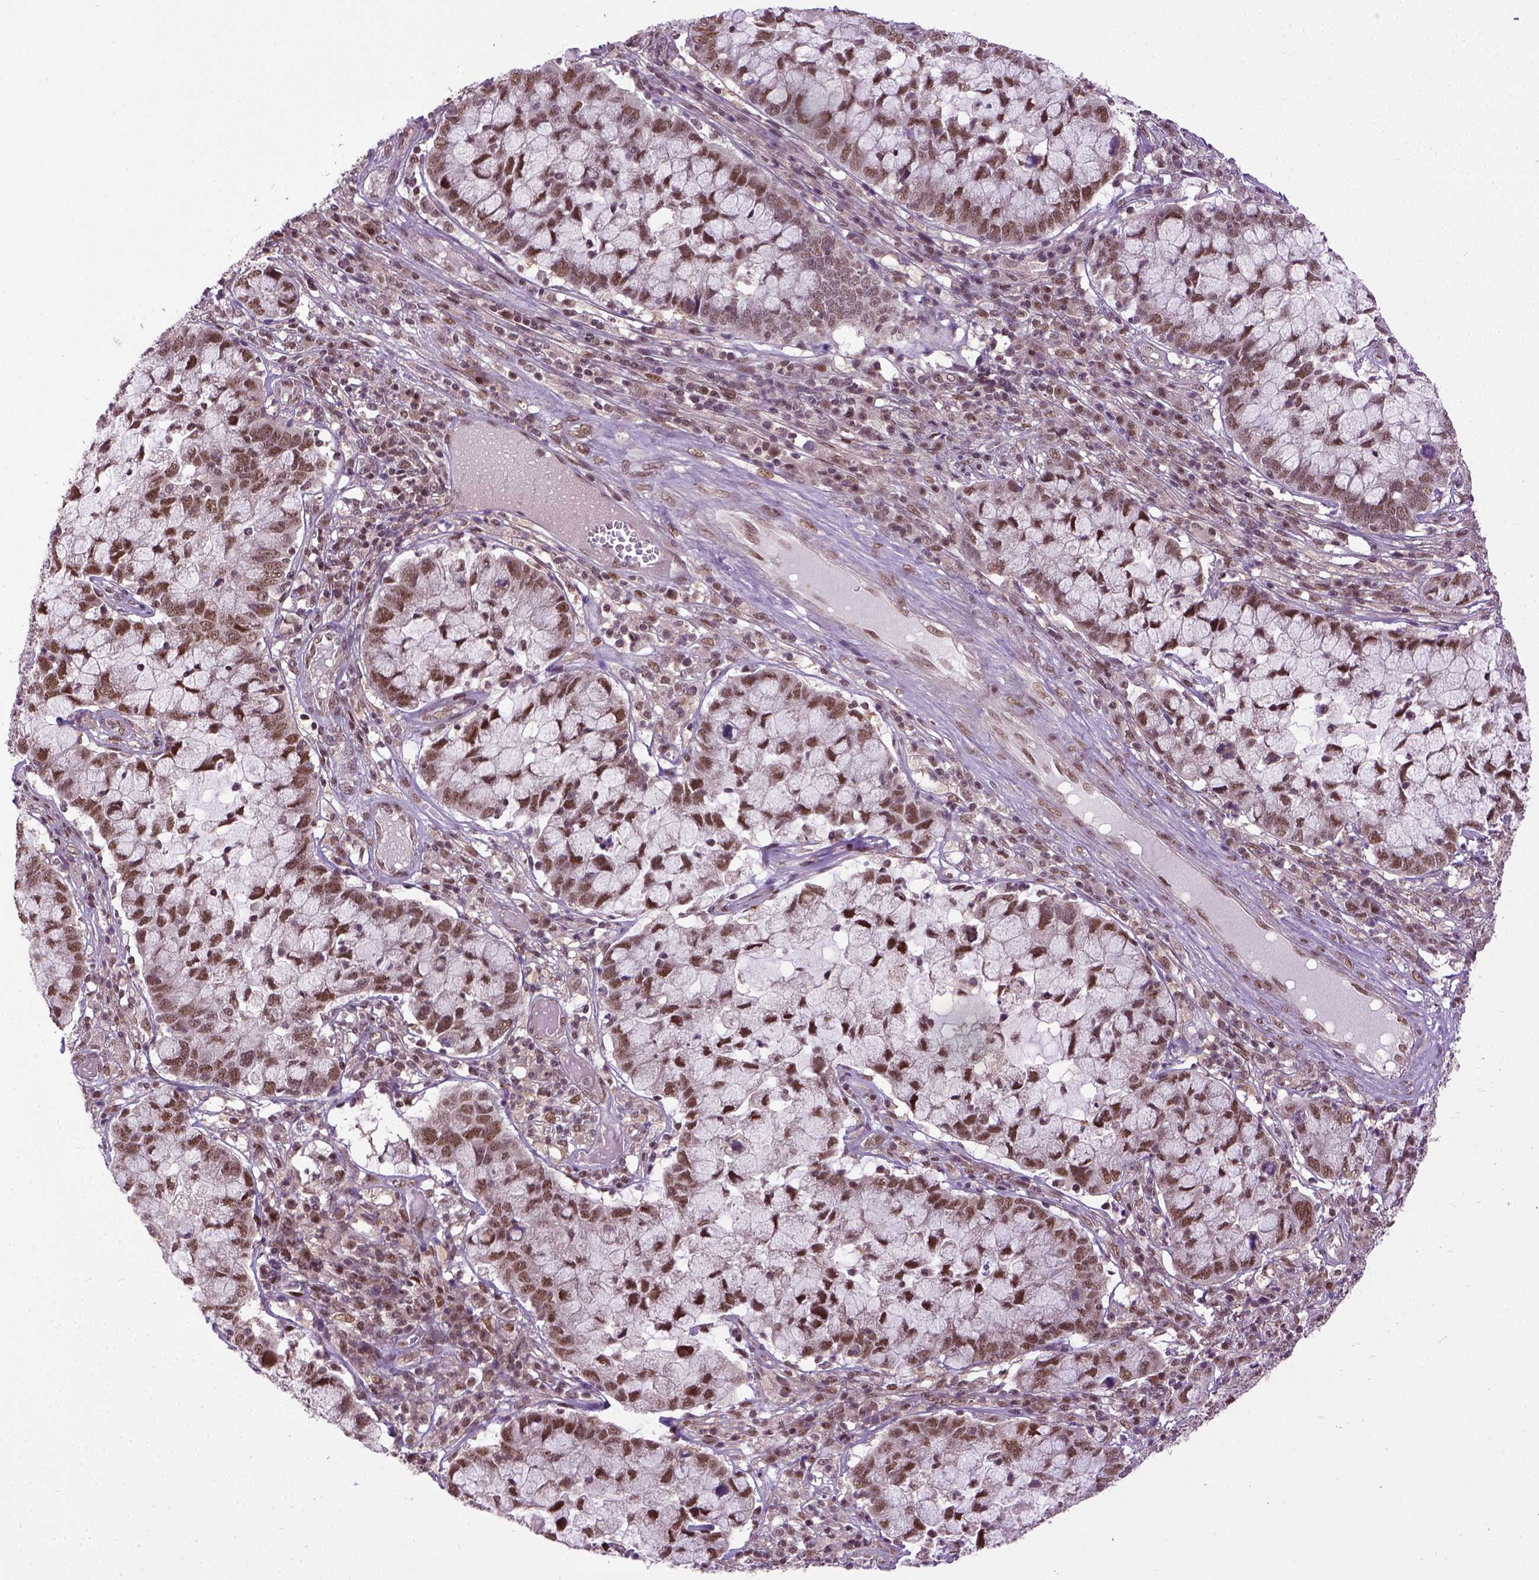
{"staining": {"intensity": "moderate", "quantity": ">75%", "location": "nuclear"}, "tissue": "cervical cancer", "cell_type": "Tumor cells", "image_type": "cancer", "snomed": [{"axis": "morphology", "description": "Adenocarcinoma, NOS"}, {"axis": "topography", "description": "Cervix"}], "caption": "A photomicrograph showing moderate nuclear staining in approximately >75% of tumor cells in cervical adenocarcinoma, as visualized by brown immunohistochemical staining.", "gene": "UBA3", "patient": {"sex": "female", "age": 40}}